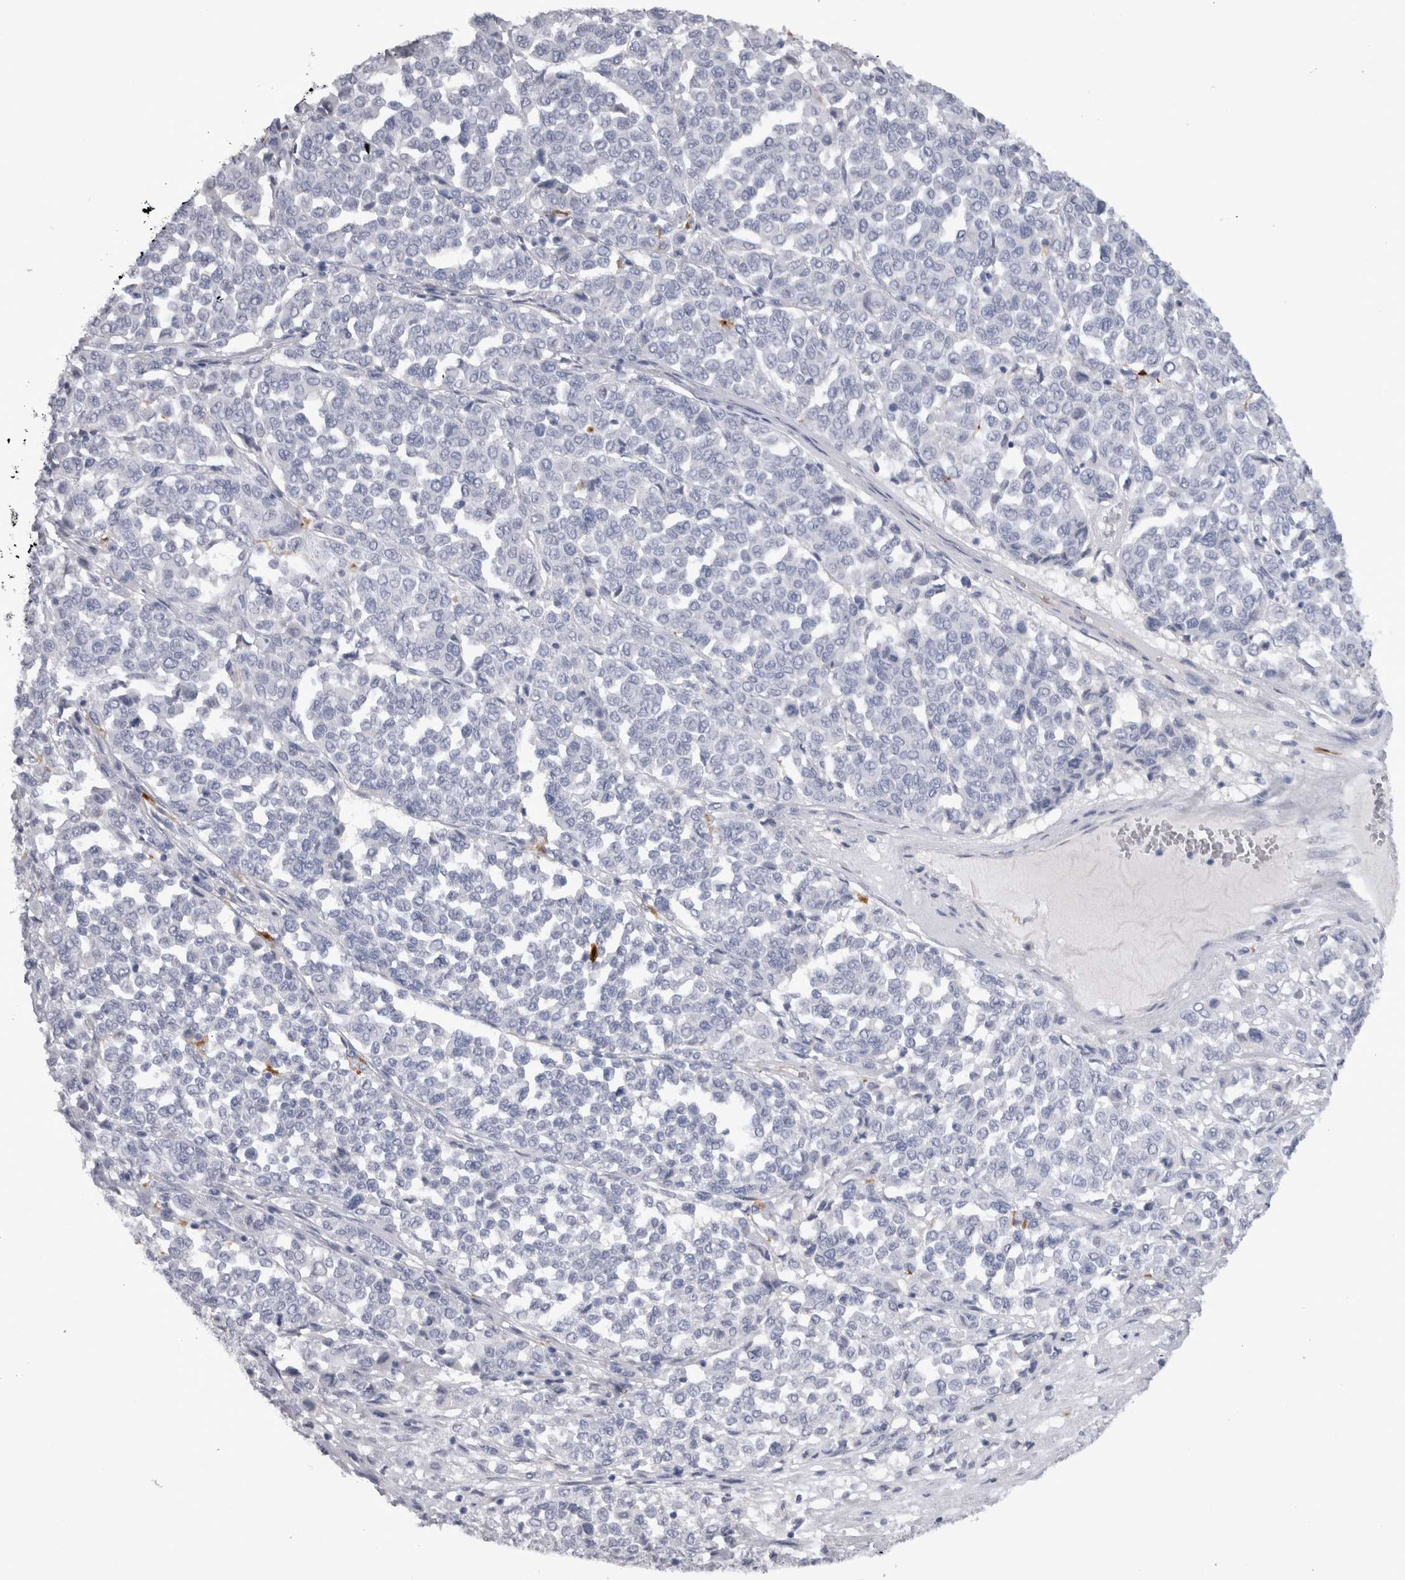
{"staining": {"intensity": "negative", "quantity": "none", "location": "none"}, "tissue": "melanoma", "cell_type": "Tumor cells", "image_type": "cancer", "snomed": [{"axis": "morphology", "description": "Malignant melanoma, Metastatic site"}, {"axis": "topography", "description": "Pancreas"}], "caption": "IHC of human malignant melanoma (metastatic site) reveals no expression in tumor cells.", "gene": "ADAM2", "patient": {"sex": "female", "age": 30}}